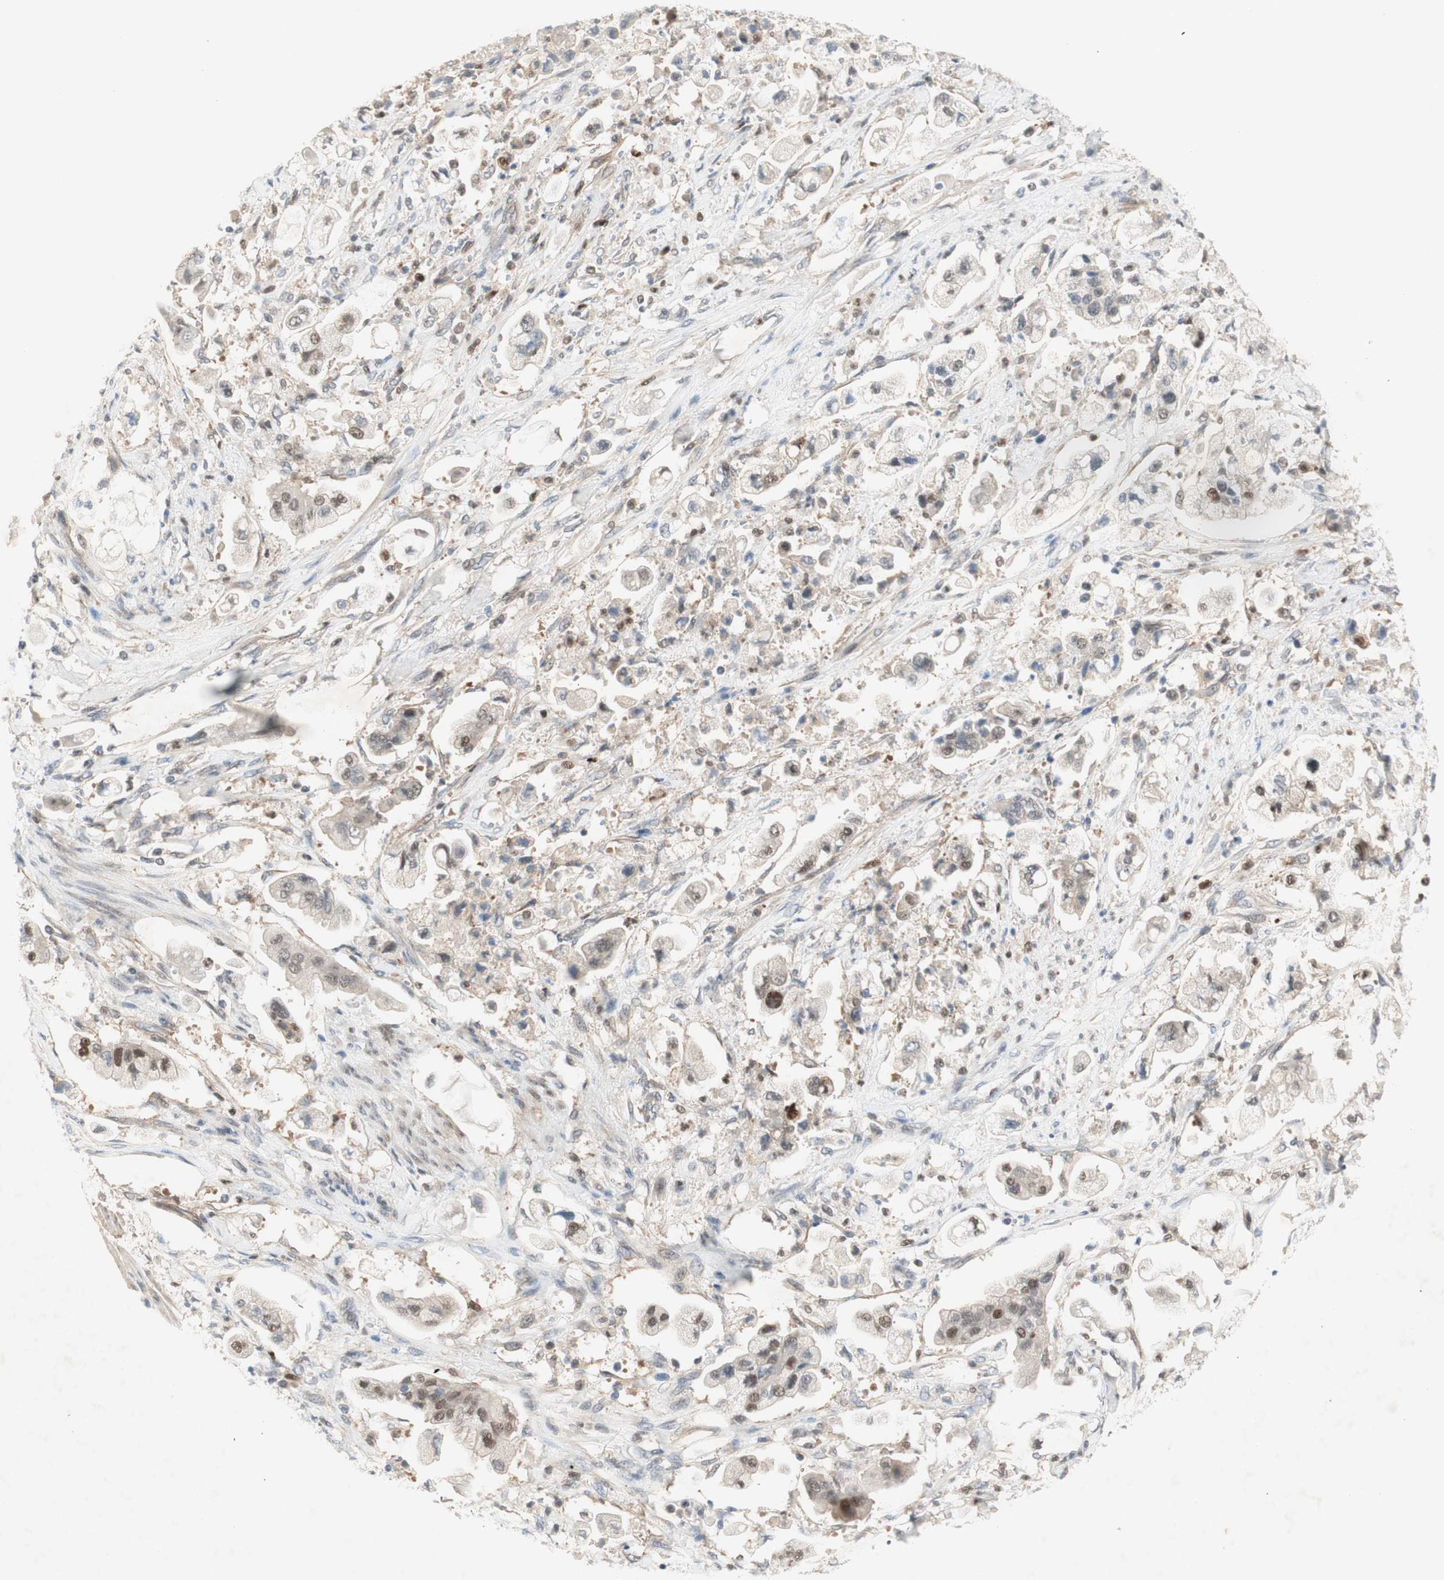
{"staining": {"intensity": "weak", "quantity": "25%-75%", "location": "nuclear"}, "tissue": "stomach cancer", "cell_type": "Tumor cells", "image_type": "cancer", "snomed": [{"axis": "morphology", "description": "Adenocarcinoma, NOS"}, {"axis": "topography", "description": "Stomach"}], "caption": "Immunohistochemical staining of stomach cancer (adenocarcinoma) displays low levels of weak nuclear expression in about 25%-75% of tumor cells.", "gene": "RFNG", "patient": {"sex": "male", "age": 62}}